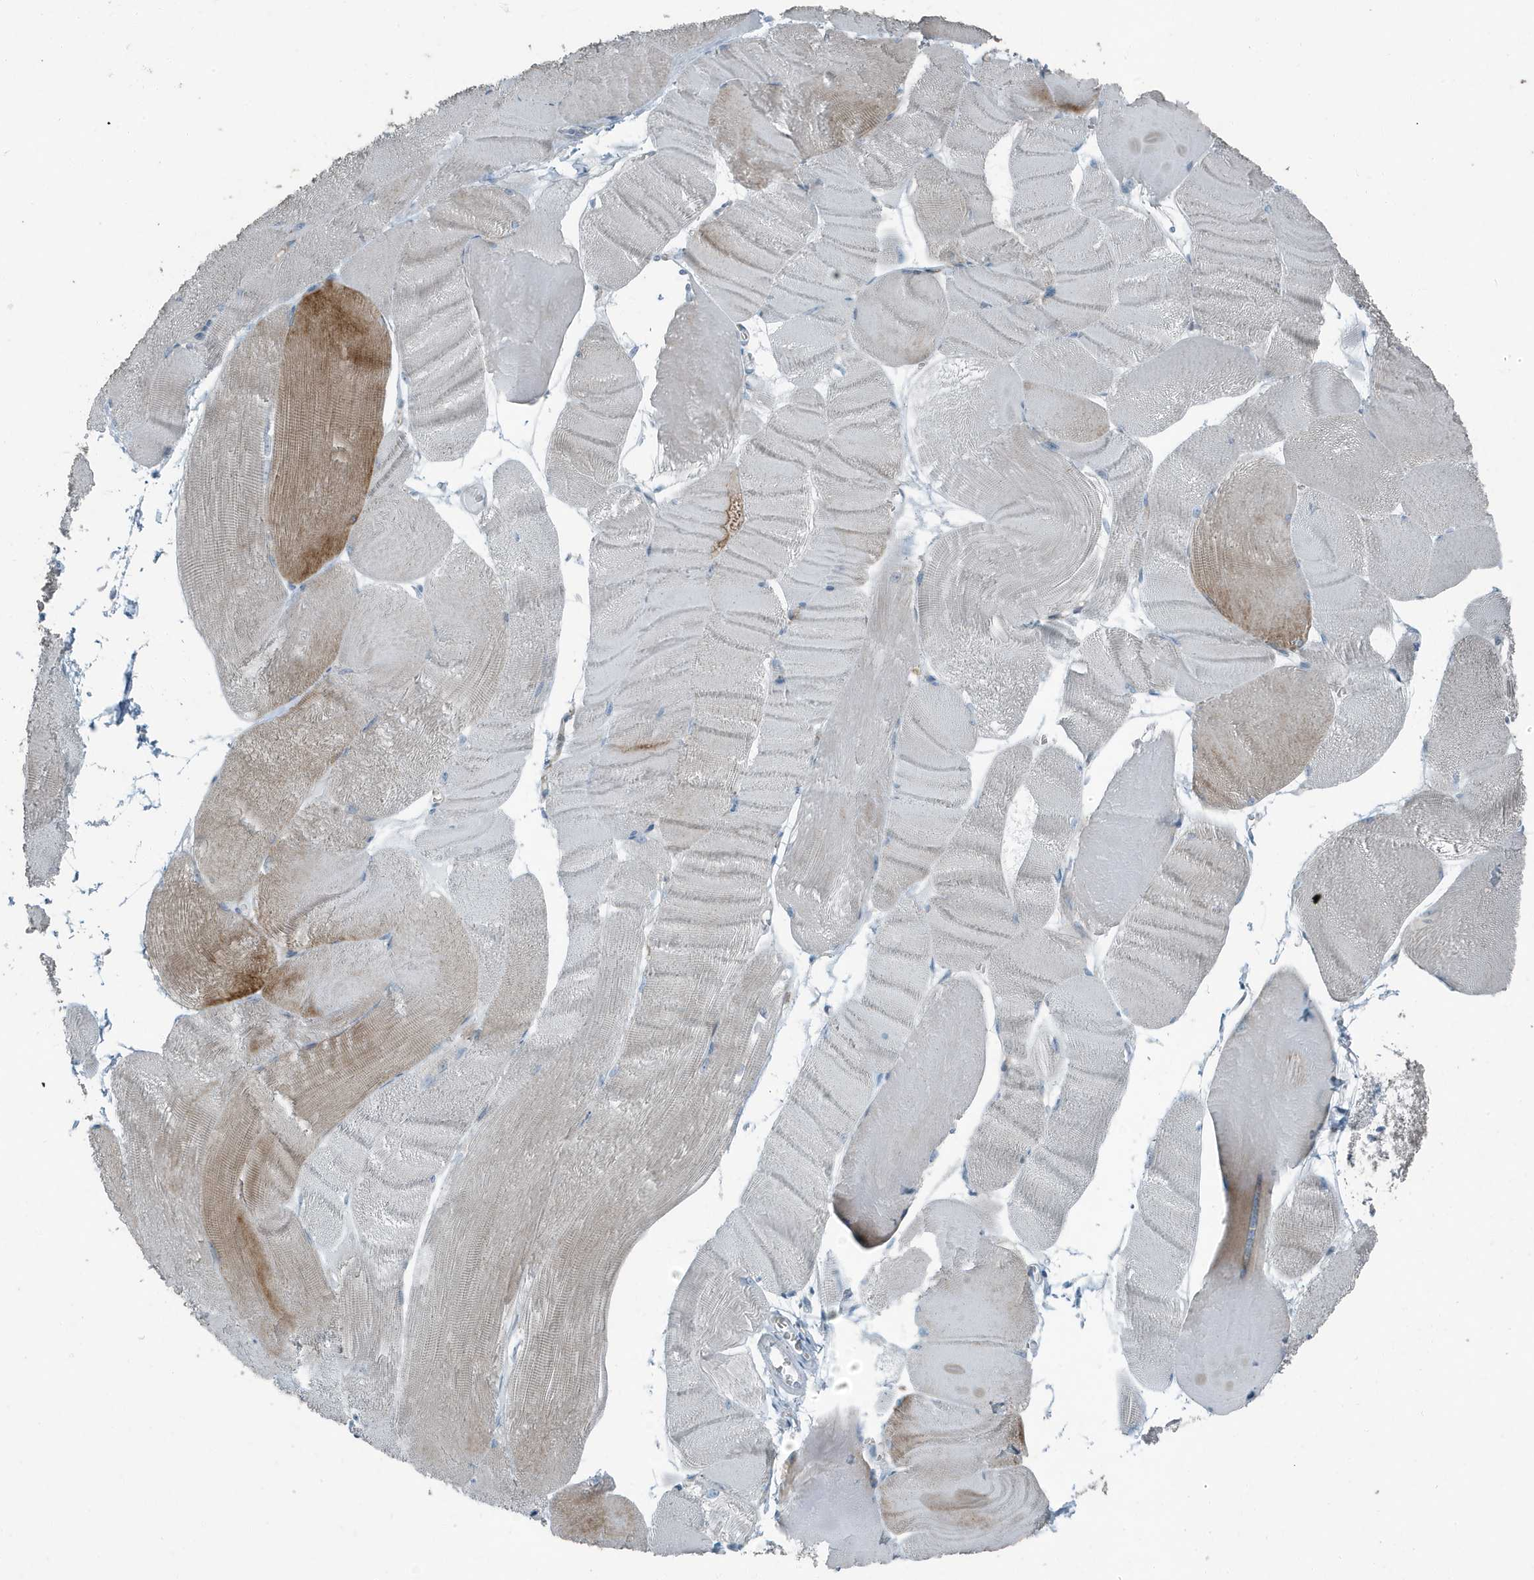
{"staining": {"intensity": "moderate", "quantity": "<25%", "location": "cytoplasmic/membranous"}, "tissue": "skeletal muscle", "cell_type": "Myocytes", "image_type": "normal", "snomed": [{"axis": "morphology", "description": "Normal tissue, NOS"}, {"axis": "morphology", "description": "Basal cell carcinoma"}, {"axis": "topography", "description": "Skeletal muscle"}], "caption": "An immunohistochemistry histopathology image of benign tissue is shown. Protein staining in brown highlights moderate cytoplasmic/membranous positivity in skeletal muscle within myocytes. (DAB (3,3'-diaminobenzidine) IHC with brightfield microscopy, high magnification).", "gene": "FAM162A", "patient": {"sex": "female", "age": 64}}